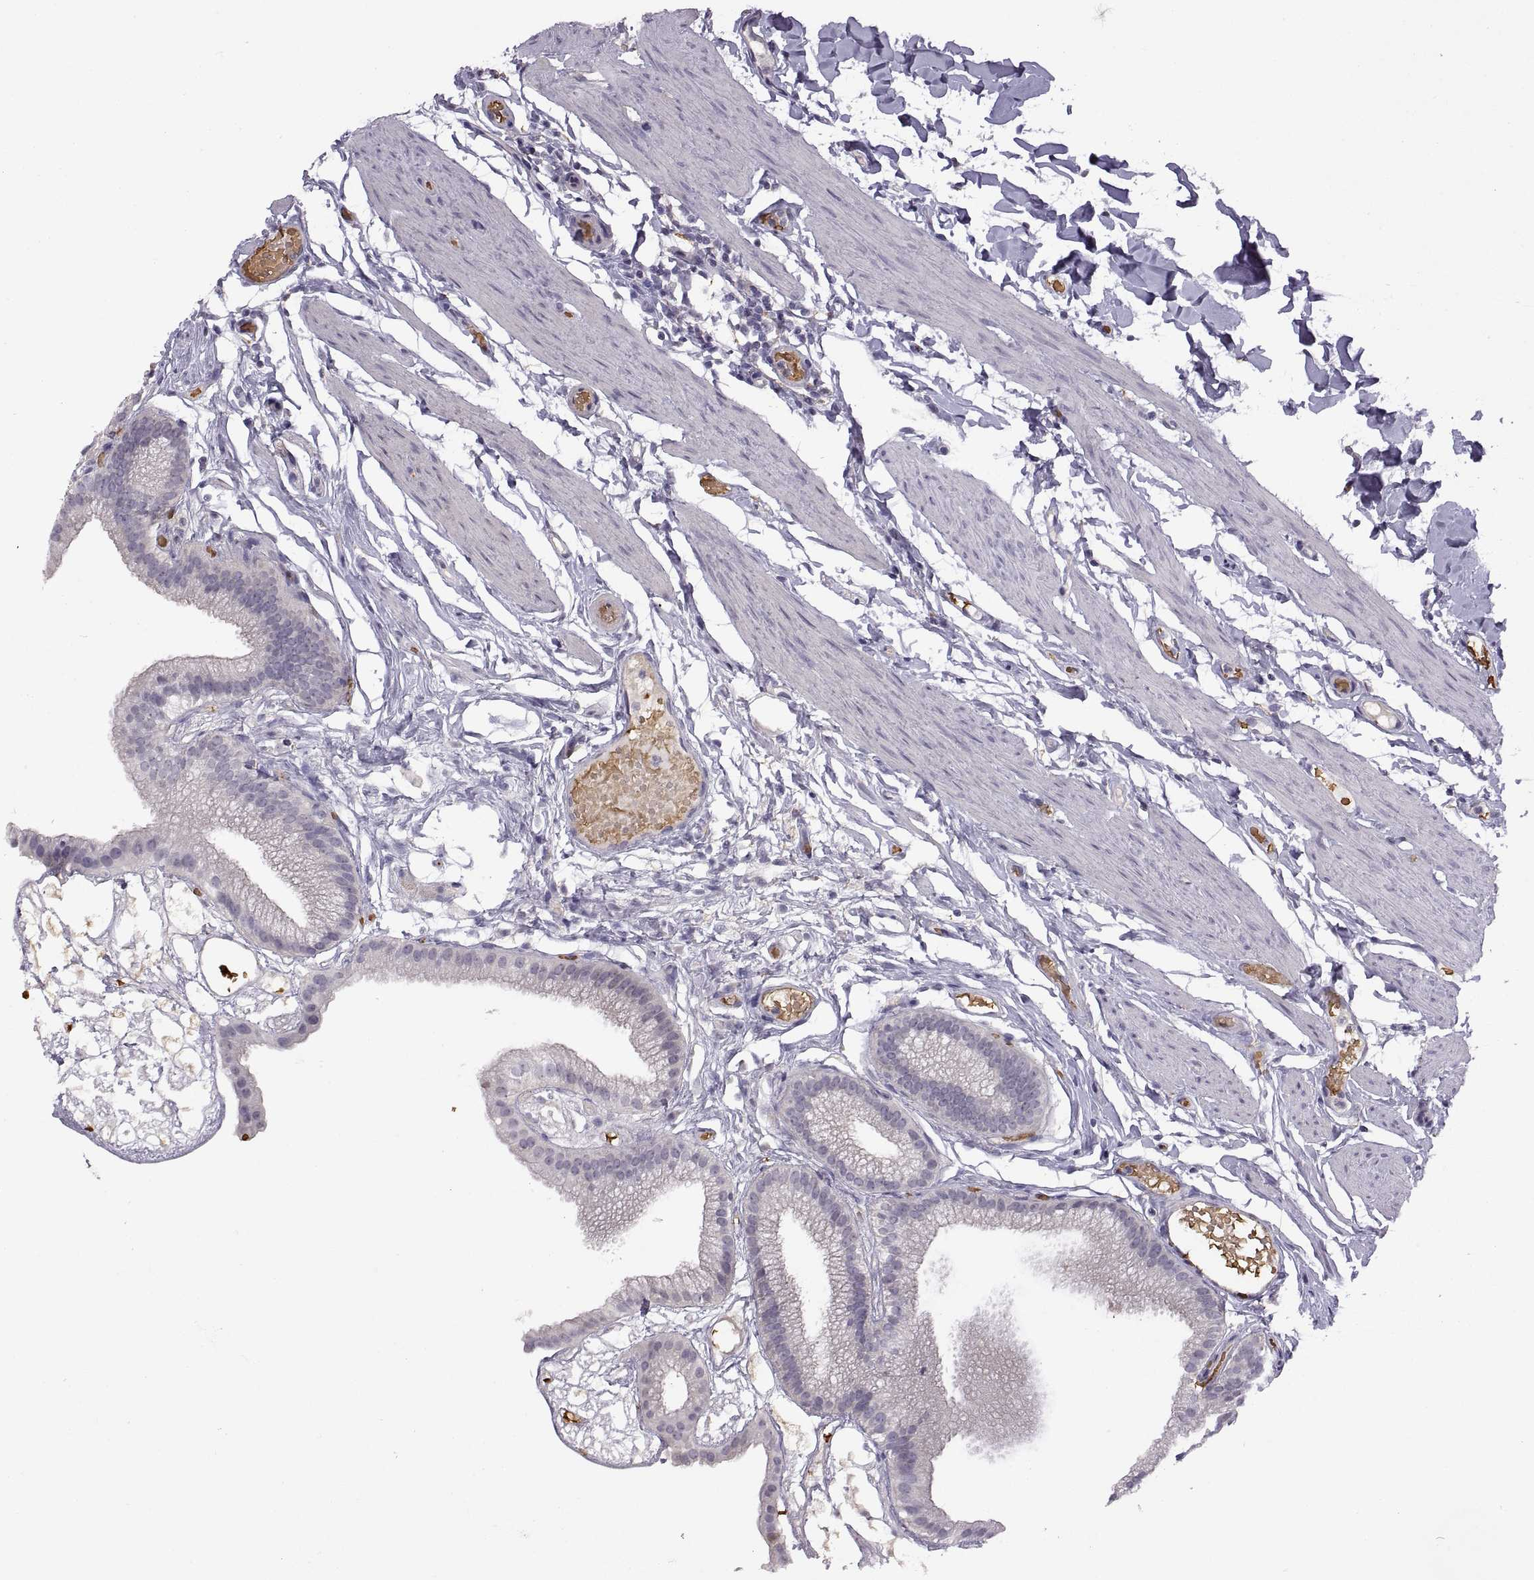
{"staining": {"intensity": "negative", "quantity": "none", "location": "none"}, "tissue": "gallbladder", "cell_type": "Glandular cells", "image_type": "normal", "snomed": [{"axis": "morphology", "description": "Normal tissue, NOS"}, {"axis": "topography", "description": "Gallbladder"}], "caption": "Immunohistochemistry micrograph of normal gallbladder: gallbladder stained with DAB displays no significant protein expression in glandular cells. The staining is performed using DAB brown chromogen with nuclei counter-stained in using hematoxylin.", "gene": "MEIOC", "patient": {"sex": "female", "age": 45}}